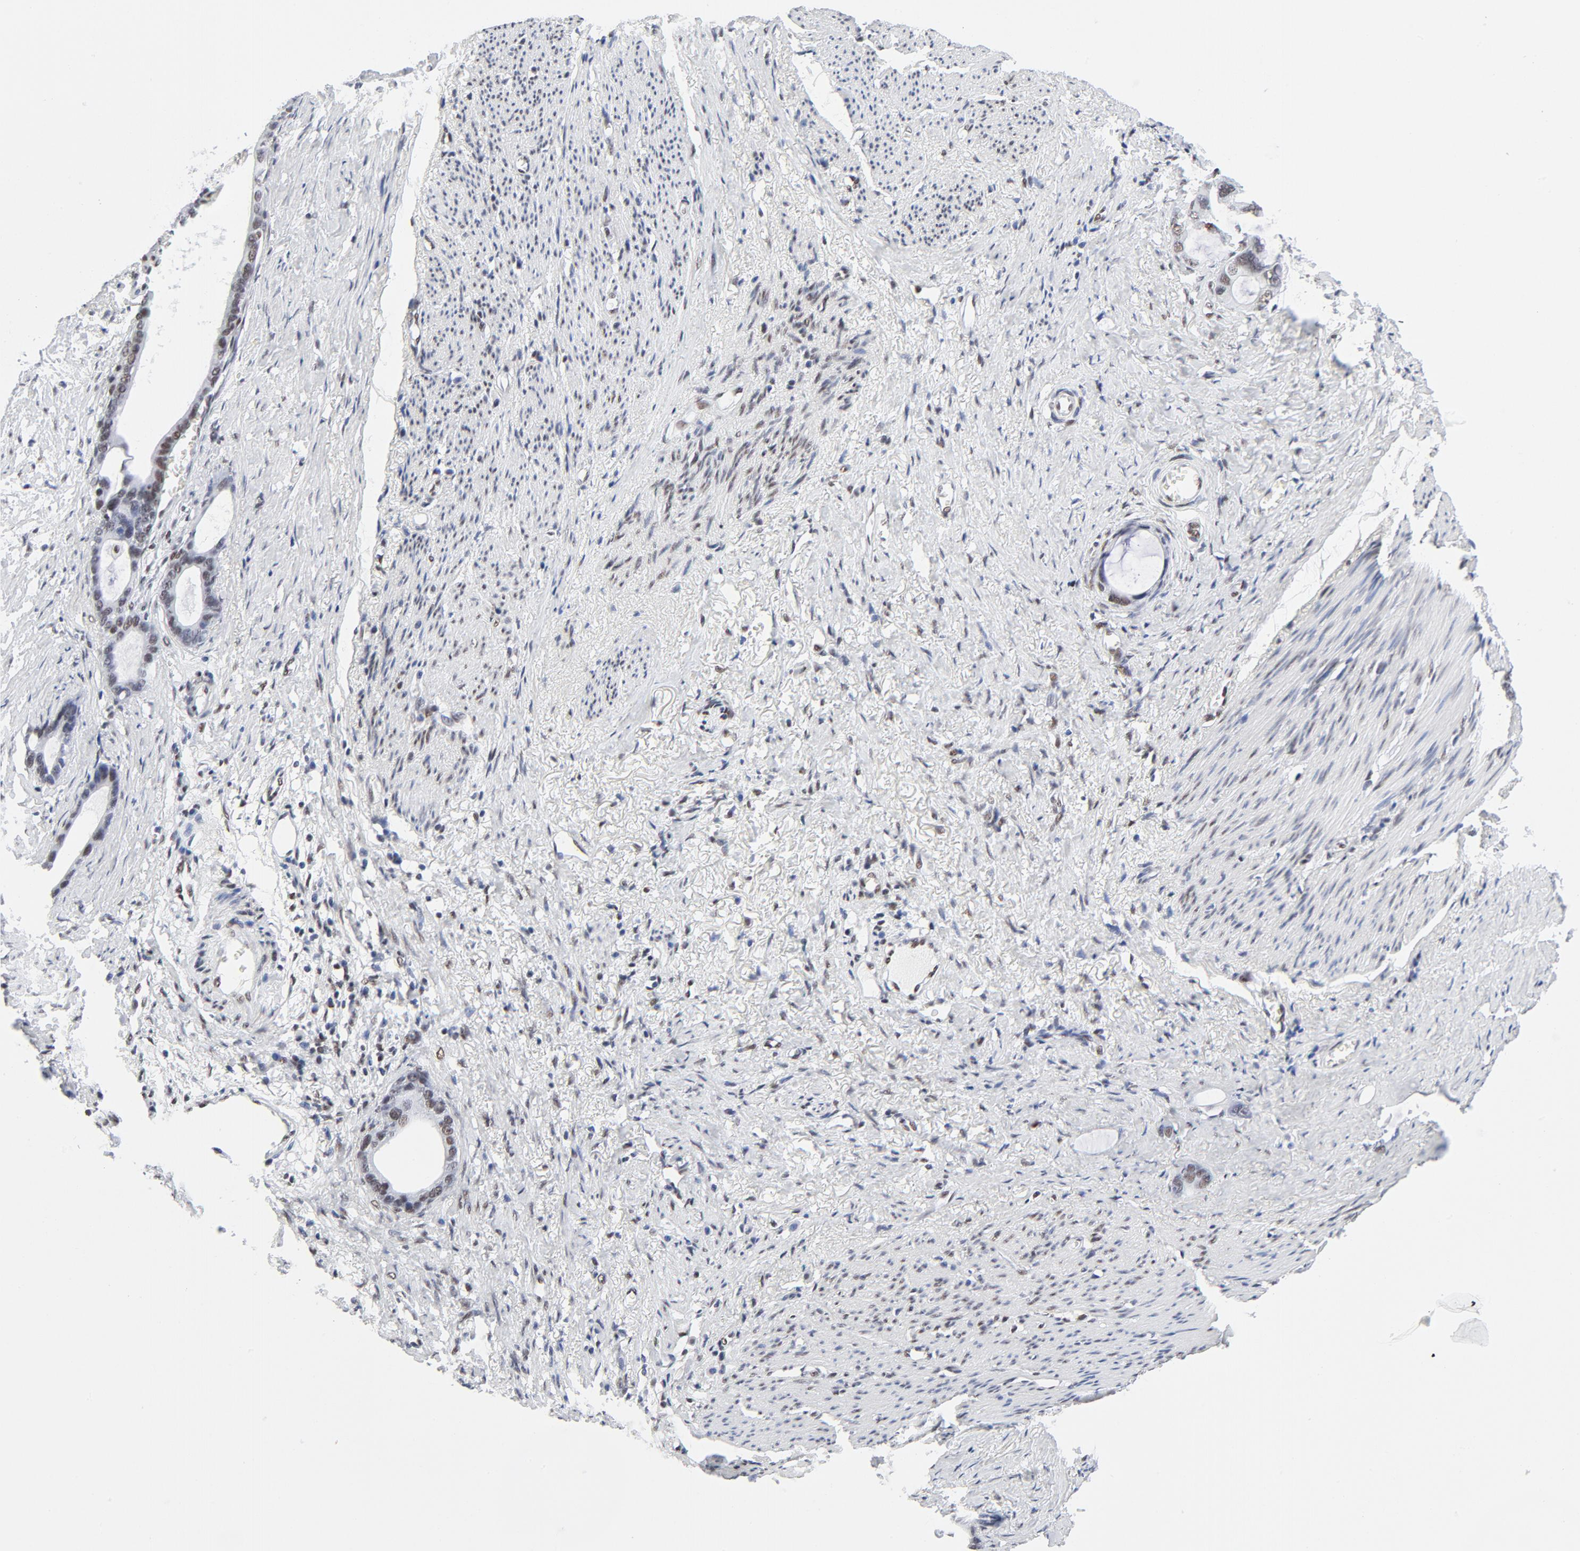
{"staining": {"intensity": "weak", "quantity": "<25%", "location": "nuclear"}, "tissue": "stomach cancer", "cell_type": "Tumor cells", "image_type": "cancer", "snomed": [{"axis": "morphology", "description": "Adenocarcinoma, NOS"}, {"axis": "topography", "description": "Stomach"}], "caption": "This is a micrograph of IHC staining of adenocarcinoma (stomach), which shows no expression in tumor cells.", "gene": "ATF2", "patient": {"sex": "female", "age": 75}}